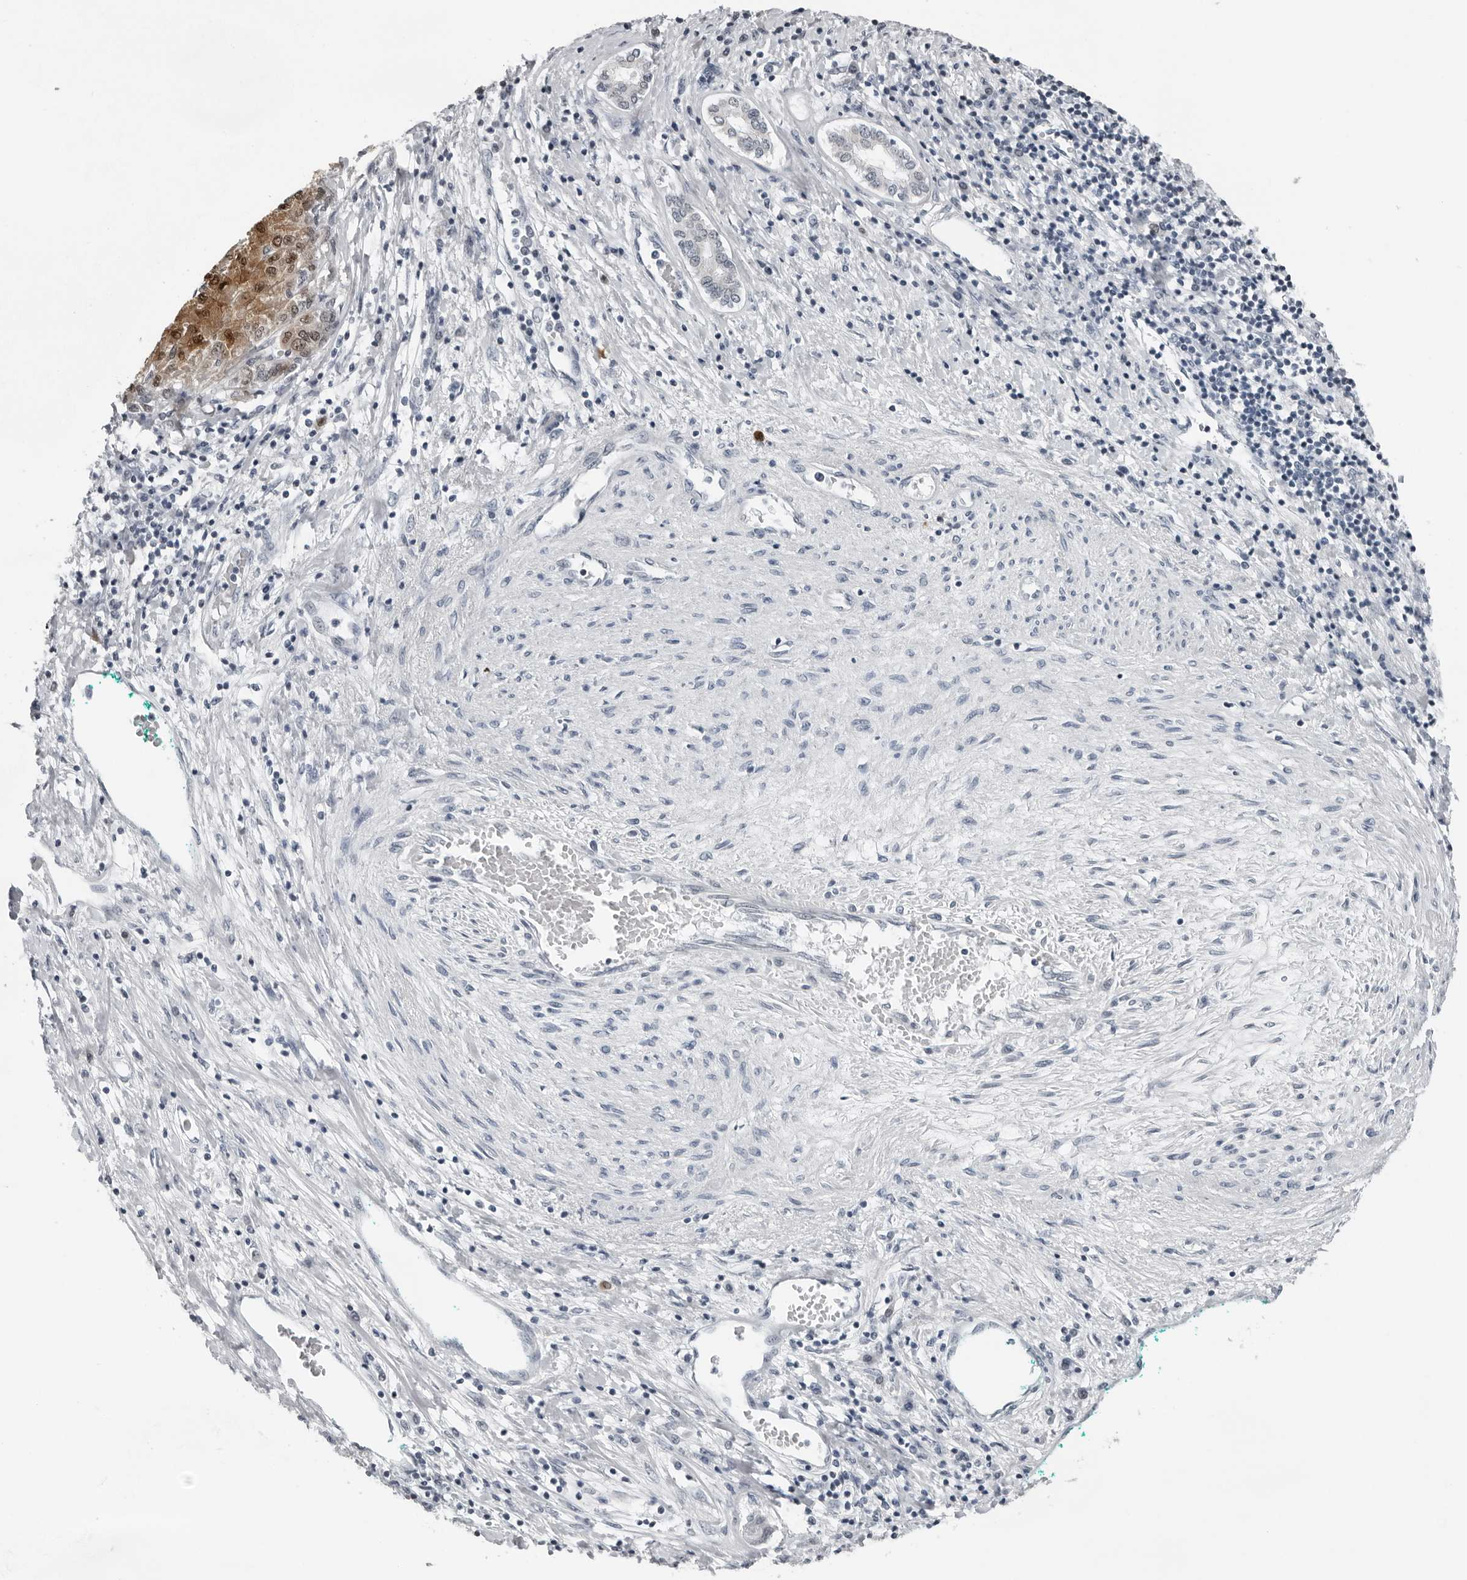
{"staining": {"intensity": "moderate", "quantity": ">75%", "location": "cytoplasmic/membranous,nuclear"}, "tissue": "liver cancer", "cell_type": "Tumor cells", "image_type": "cancer", "snomed": [{"axis": "morphology", "description": "Carcinoma, Hepatocellular, NOS"}, {"axis": "topography", "description": "Liver"}], "caption": "Liver hepatocellular carcinoma stained with a protein marker exhibits moderate staining in tumor cells.", "gene": "PPP1R42", "patient": {"sex": "male", "age": 65}}